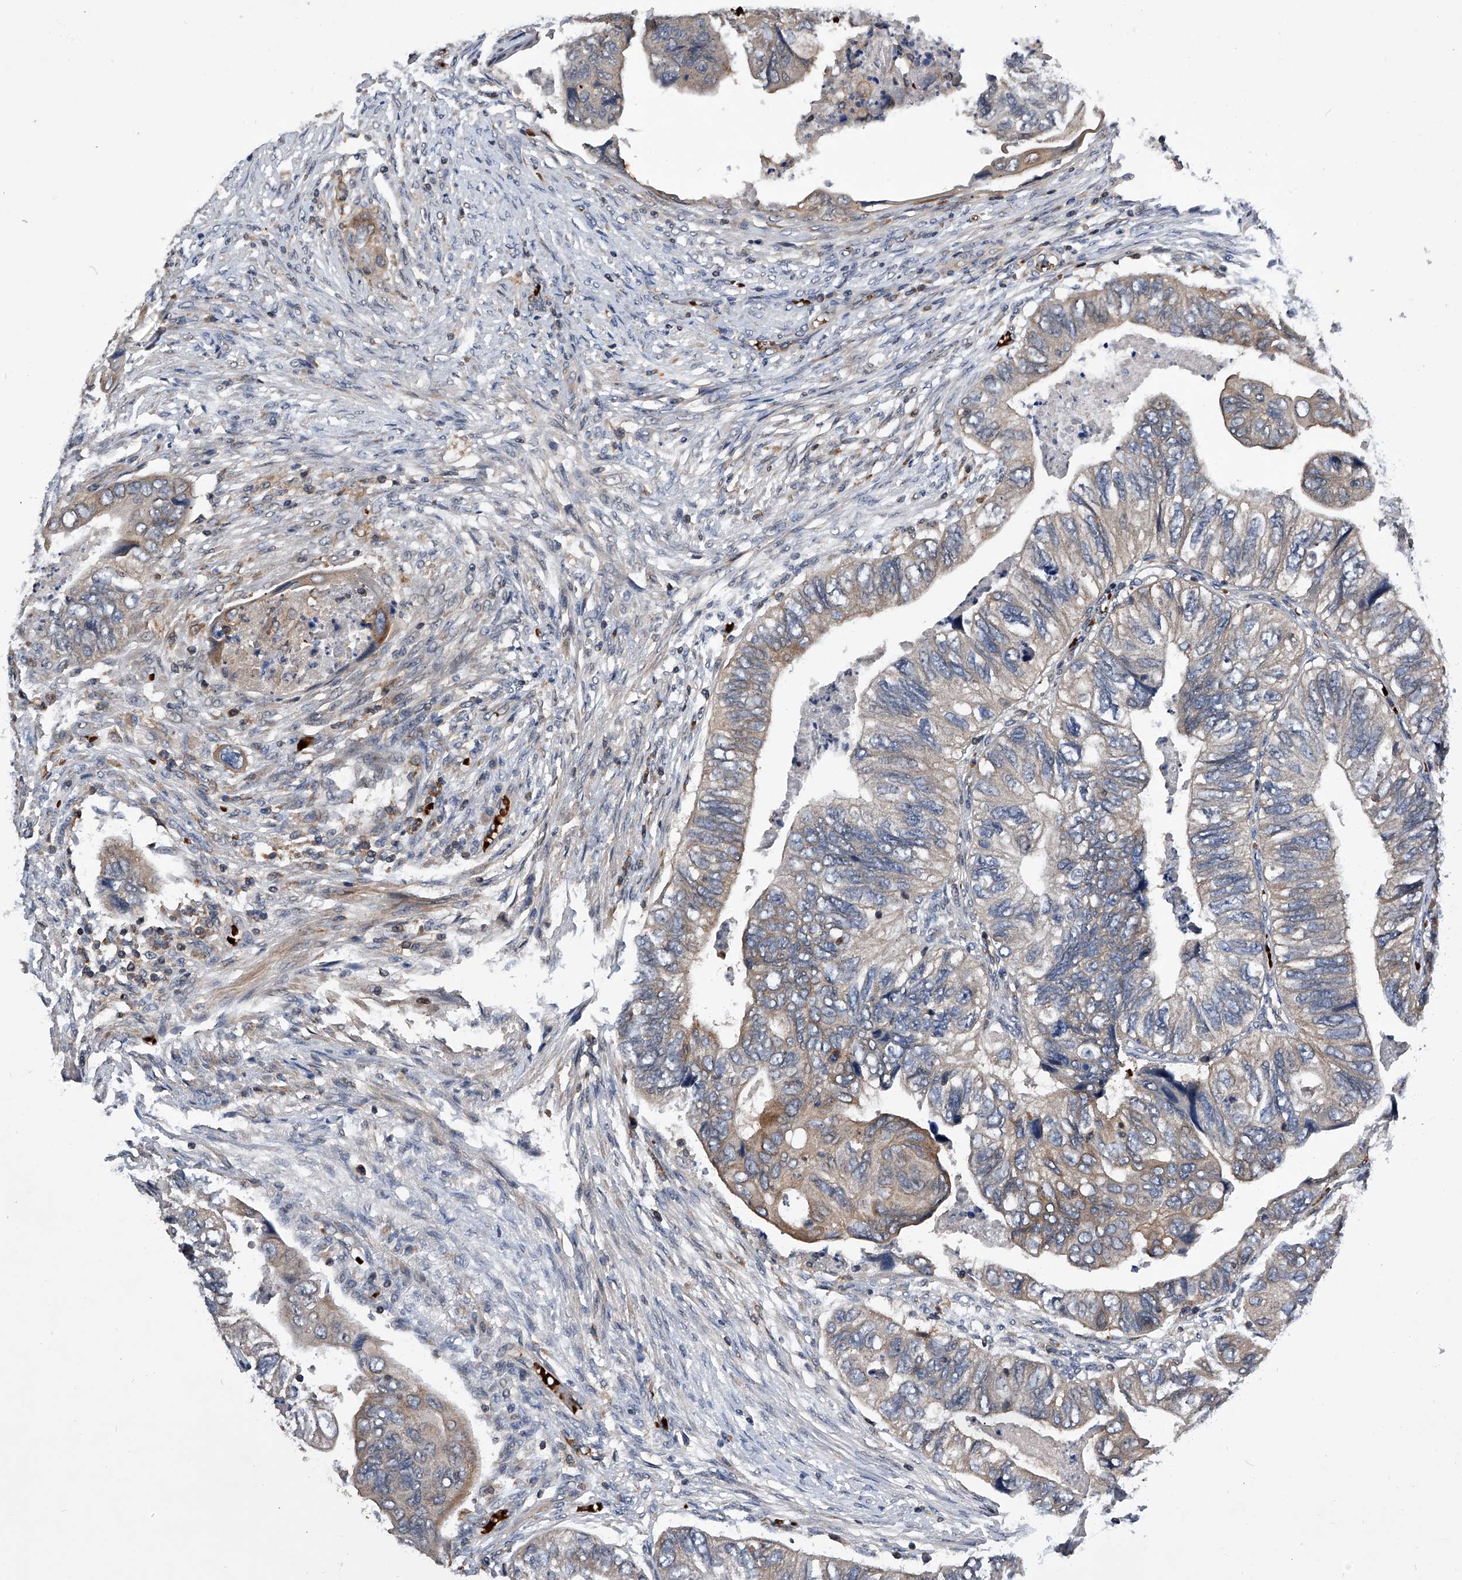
{"staining": {"intensity": "weak", "quantity": "25%-75%", "location": "cytoplasmic/membranous"}, "tissue": "colorectal cancer", "cell_type": "Tumor cells", "image_type": "cancer", "snomed": [{"axis": "morphology", "description": "Adenocarcinoma, NOS"}, {"axis": "topography", "description": "Rectum"}], "caption": "There is low levels of weak cytoplasmic/membranous expression in tumor cells of adenocarcinoma (colorectal), as demonstrated by immunohistochemical staining (brown color).", "gene": "ZNF30", "patient": {"sex": "male", "age": 63}}